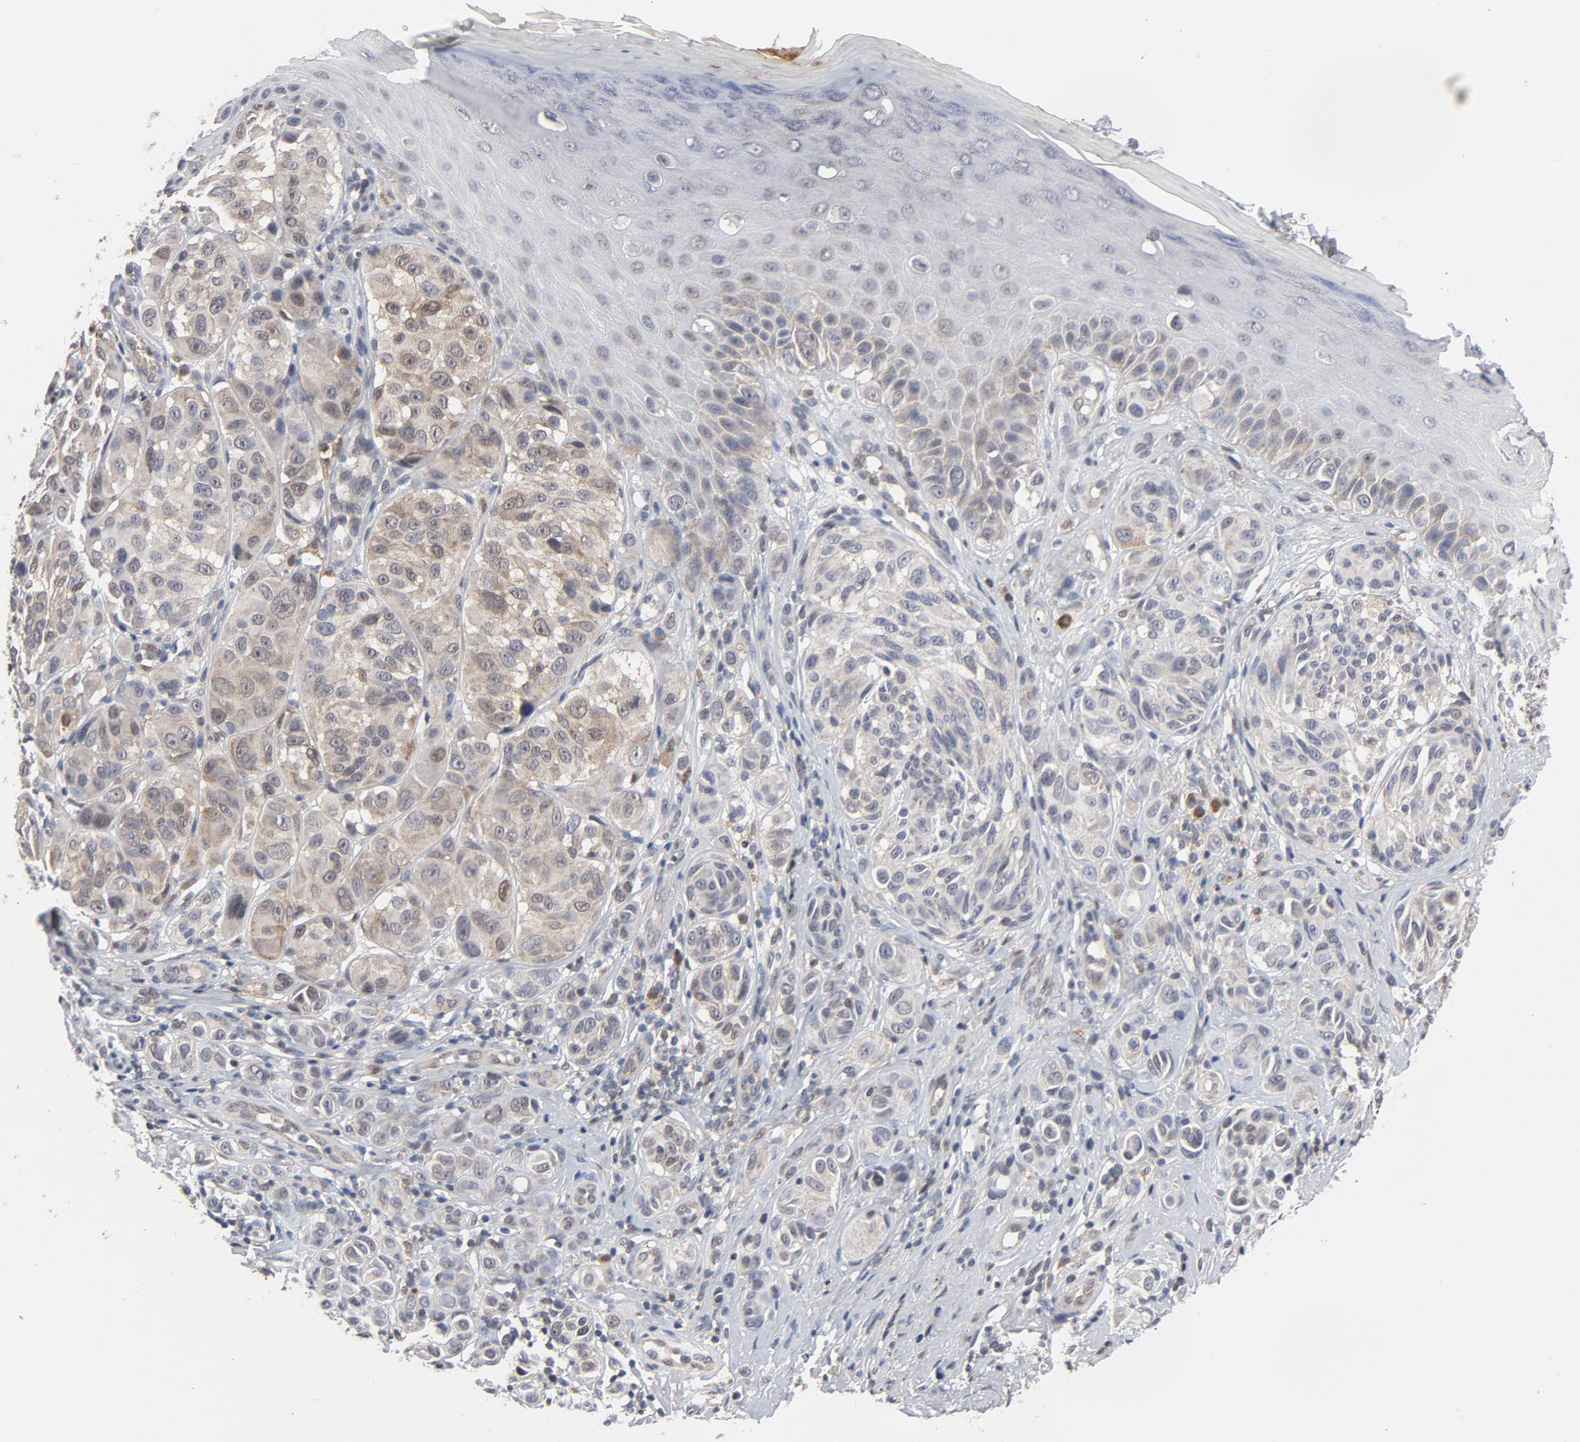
{"staining": {"intensity": "weak", "quantity": "25%-75%", "location": "cytoplasmic/membranous"}, "tissue": "melanoma", "cell_type": "Tumor cells", "image_type": "cancer", "snomed": [{"axis": "morphology", "description": "Malignant melanoma, NOS"}, {"axis": "topography", "description": "Skin"}], "caption": "Human melanoma stained with a brown dye exhibits weak cytoplasmic/membranous positive positivity in about 25%-75% of tumor cells.", "gene": "PRDX1", "patient": {"sex": "male", "age": 57}}